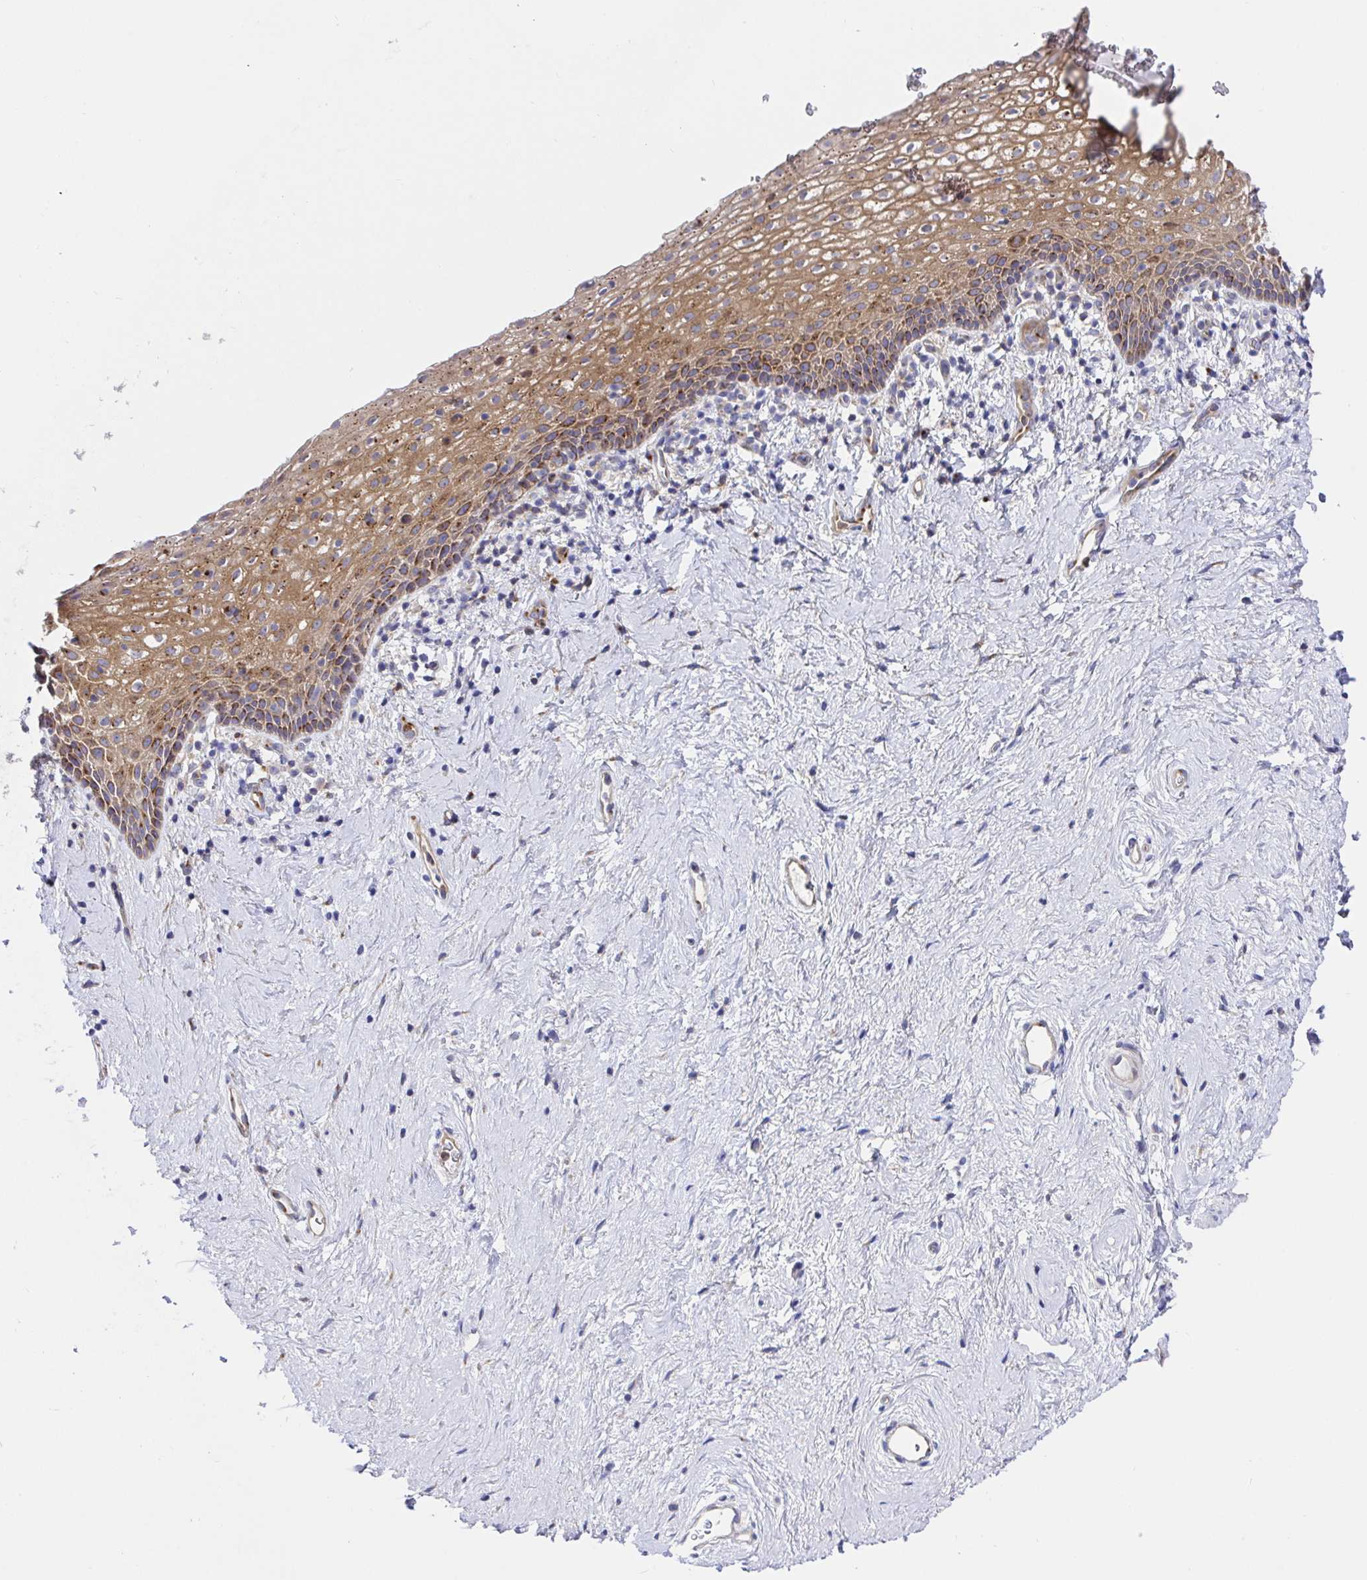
{"staining": {"intensity": "moderate", "quantity": "25%-75%", "location": "cytoplasmic/membranous"}, "tissue": "vagina", "cell_type": "Squamous epithelial cells", "image_type": "normal", "snomed": [{"axis": "morphology", "description": "Normal tissue, NOS"}, {"axis": "topography", "description": "Vagina"}], "caption": "A medium amount of moderate cytoplasmic/membranous expression is appreciated in about 25%-75% of squamous epithelial cells in unremarkable vagina.", "gene": "GOLGA1", "patient": {"sex": "female", "age": 61}}